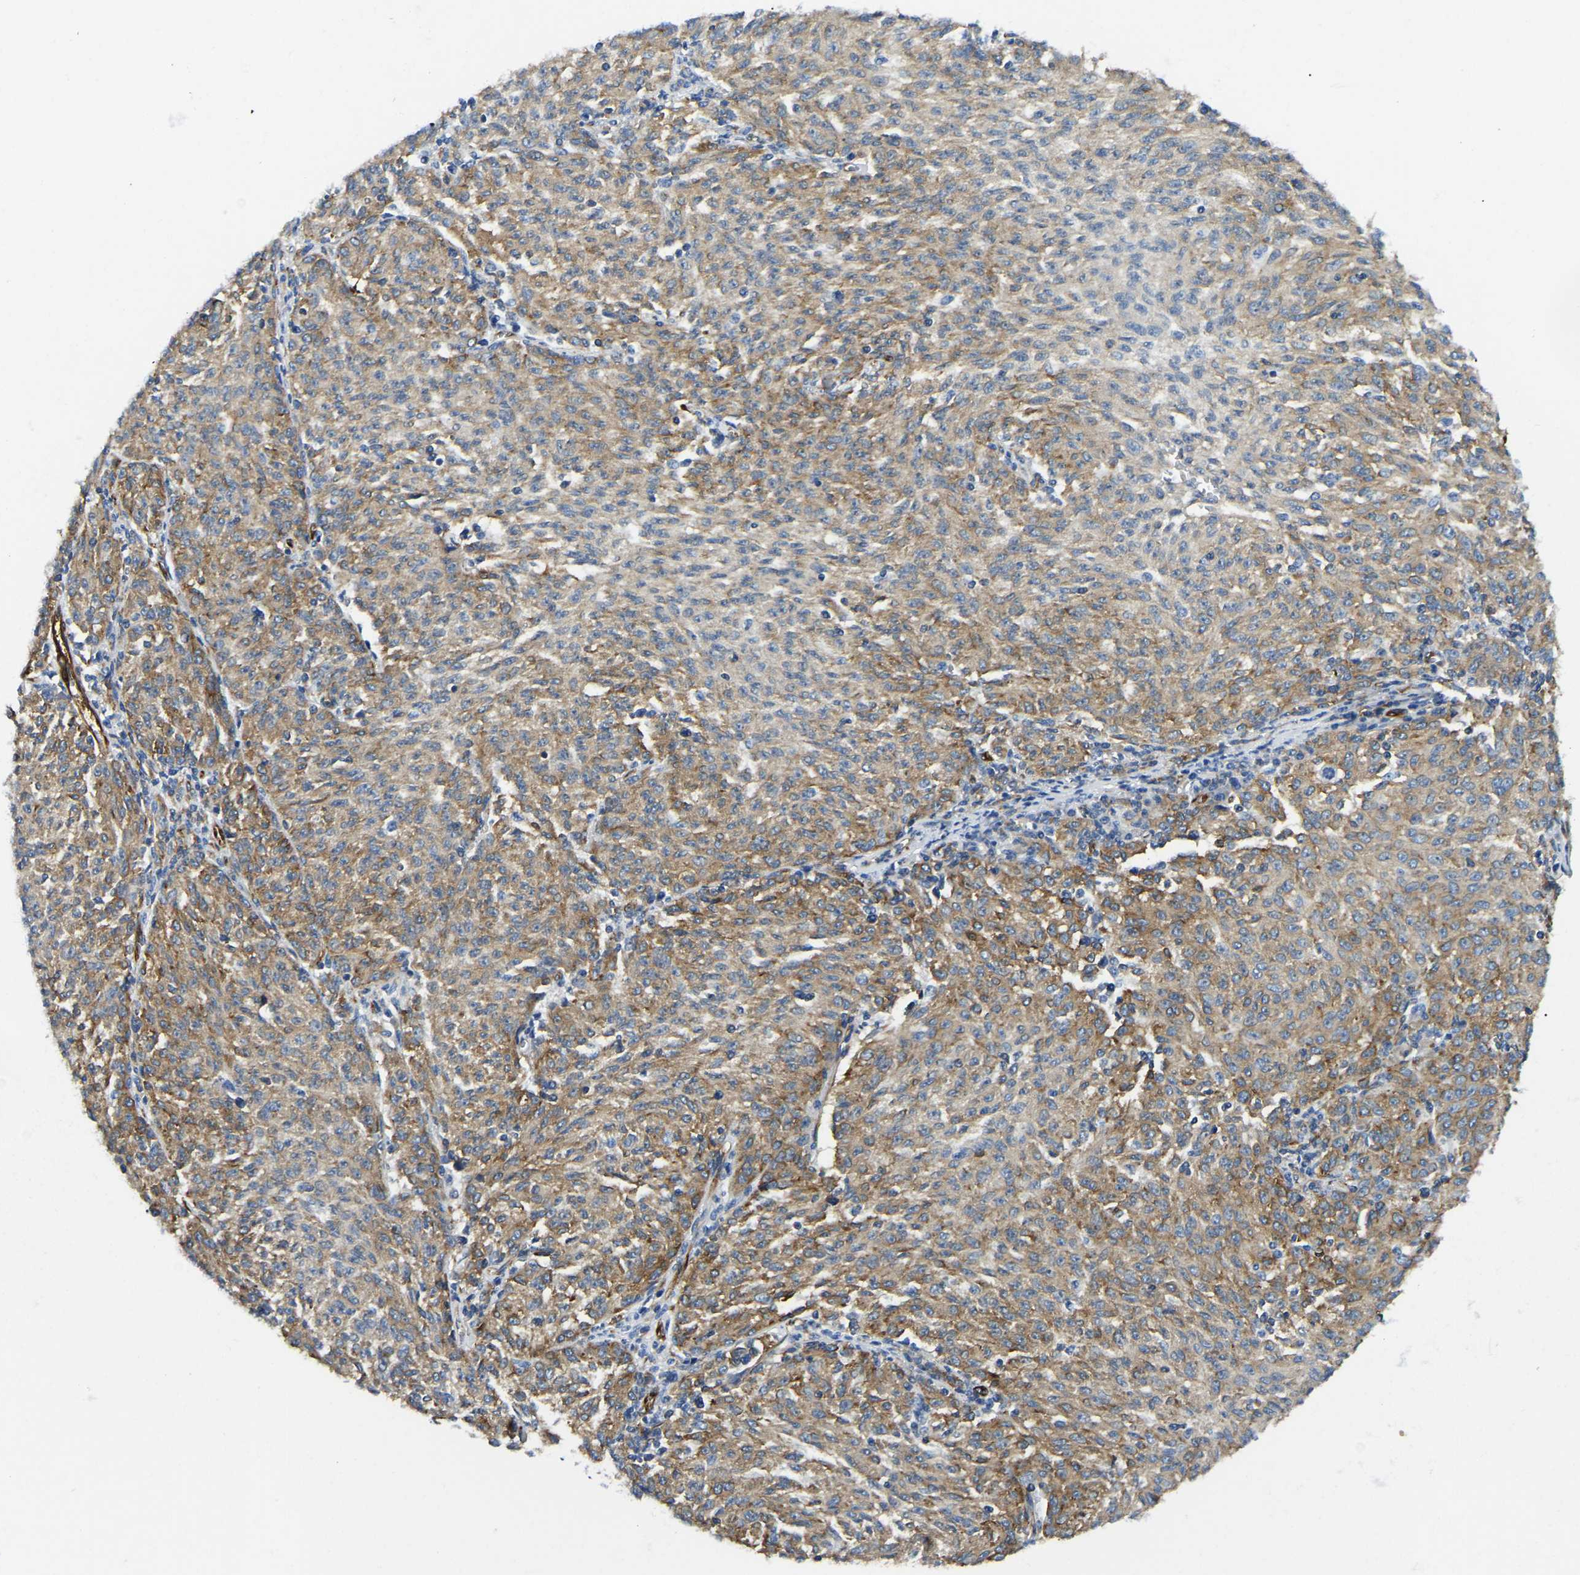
{"staining": {"intensity": "moderate", "quantity": "25%-75%", "location": "cytoplasmic/membranous"}, "tissue": "melanoma", "cell_type": "Tumor cells", "image_type": "cancer", "snomed": [{"axis": "morphology", "description": "Malignant melanoma, NOS"}, {"axis": "topography", "description": "Skin"}], "caption": "Moderate cytoplasmic/membranous staining for a protein is seen in about 25%-75% of tumor cells of malignant melanoma using immunohistochemistry.", "gene": "DUSP8", "patient": {"sex": "female", "age": 72}}